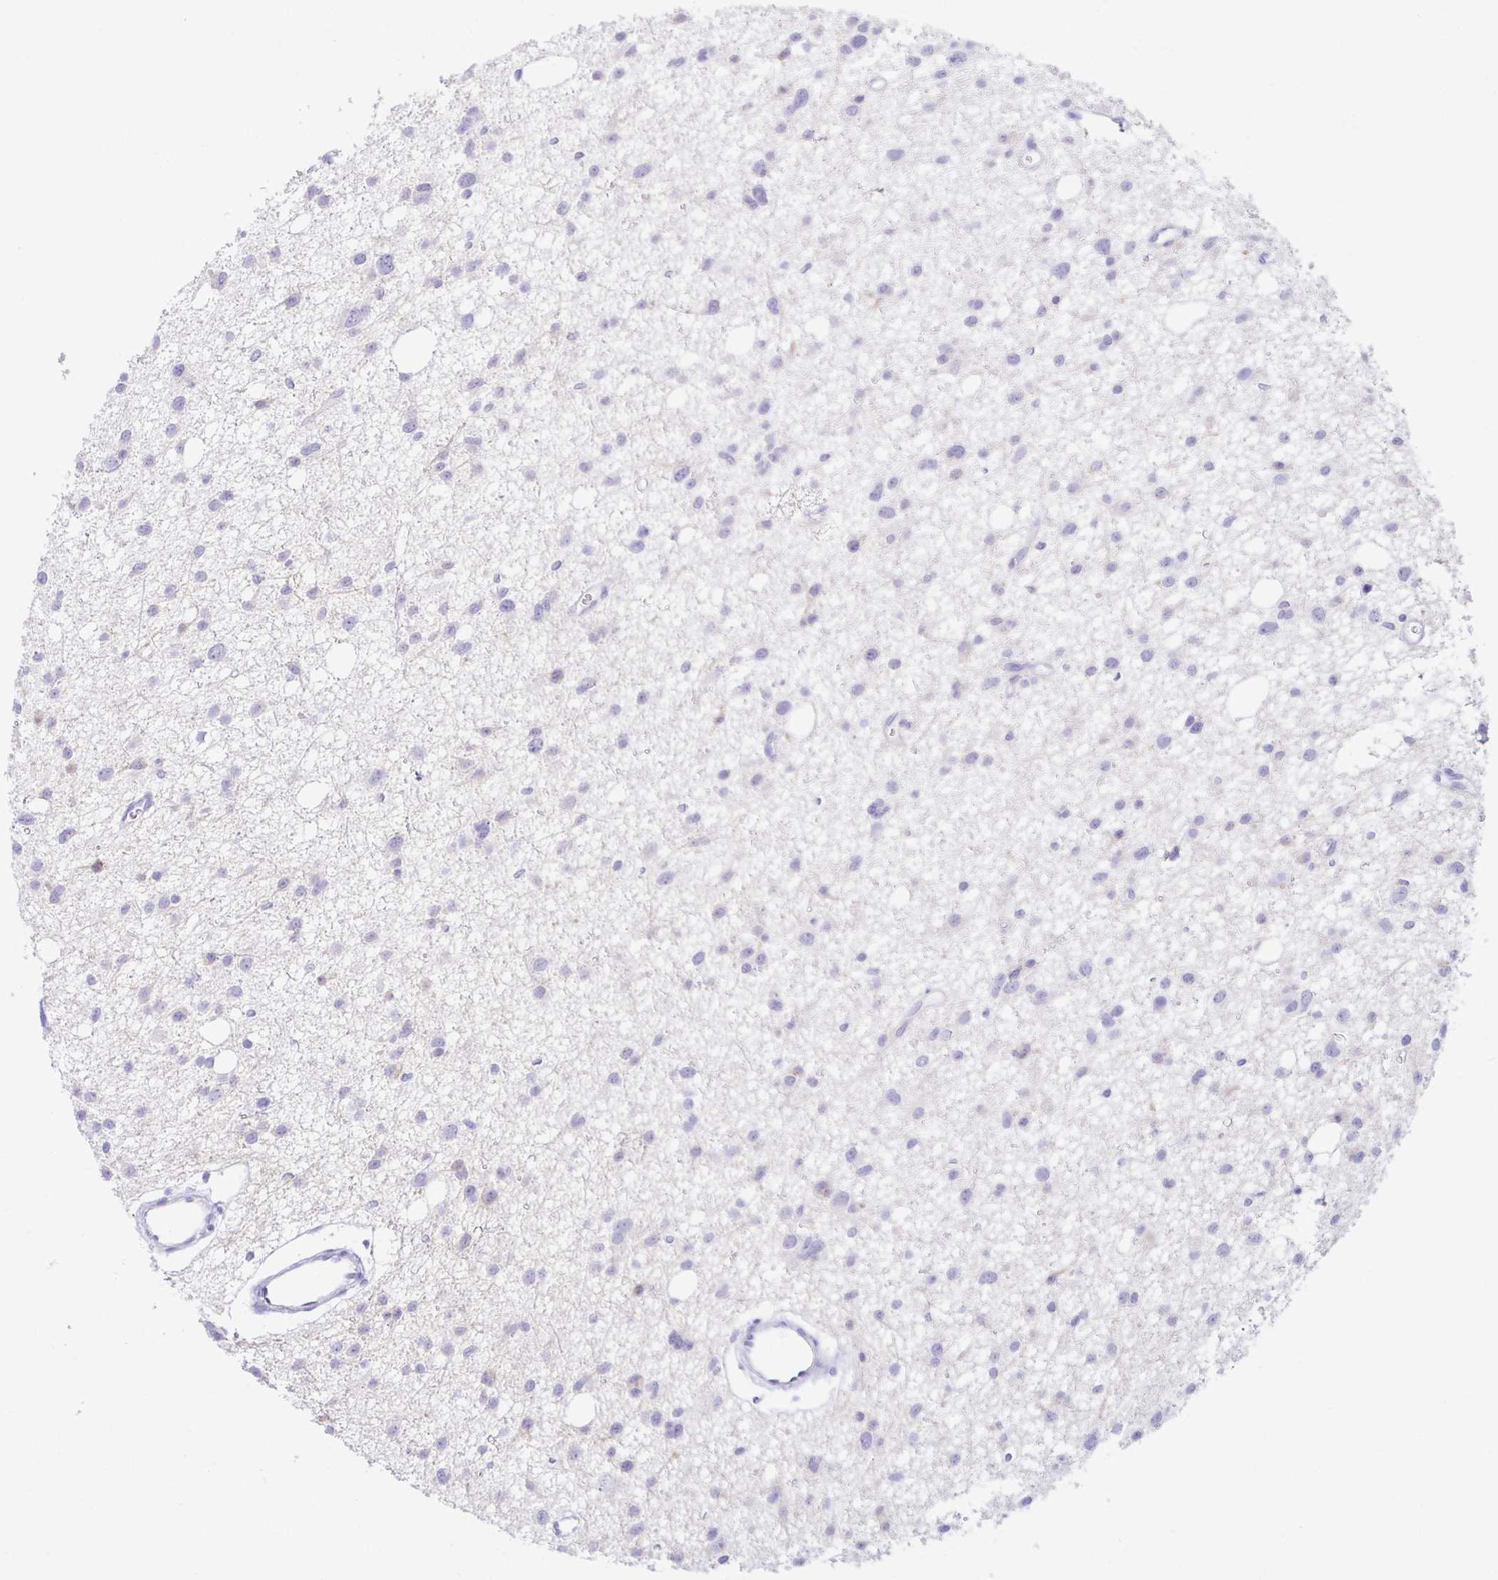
{"staining": {"intensity": "negative", "quantity": "none", "location": "none"}, "tissue": "glioma", "cell_type": "Tumor cells", "image_type": "cancer", "snomed": [{"axis": "morphology", "description": "Glioma, malignant, High grade"}, {"axis": "topography", "description": "Brain"}], "caption": "Human malignant high-grade glioma stained for a protein using immunohistochemistry displays no expression in tumor cells.", "gene": "PAX8", "patient": {"sex": "male", "age": 23}}